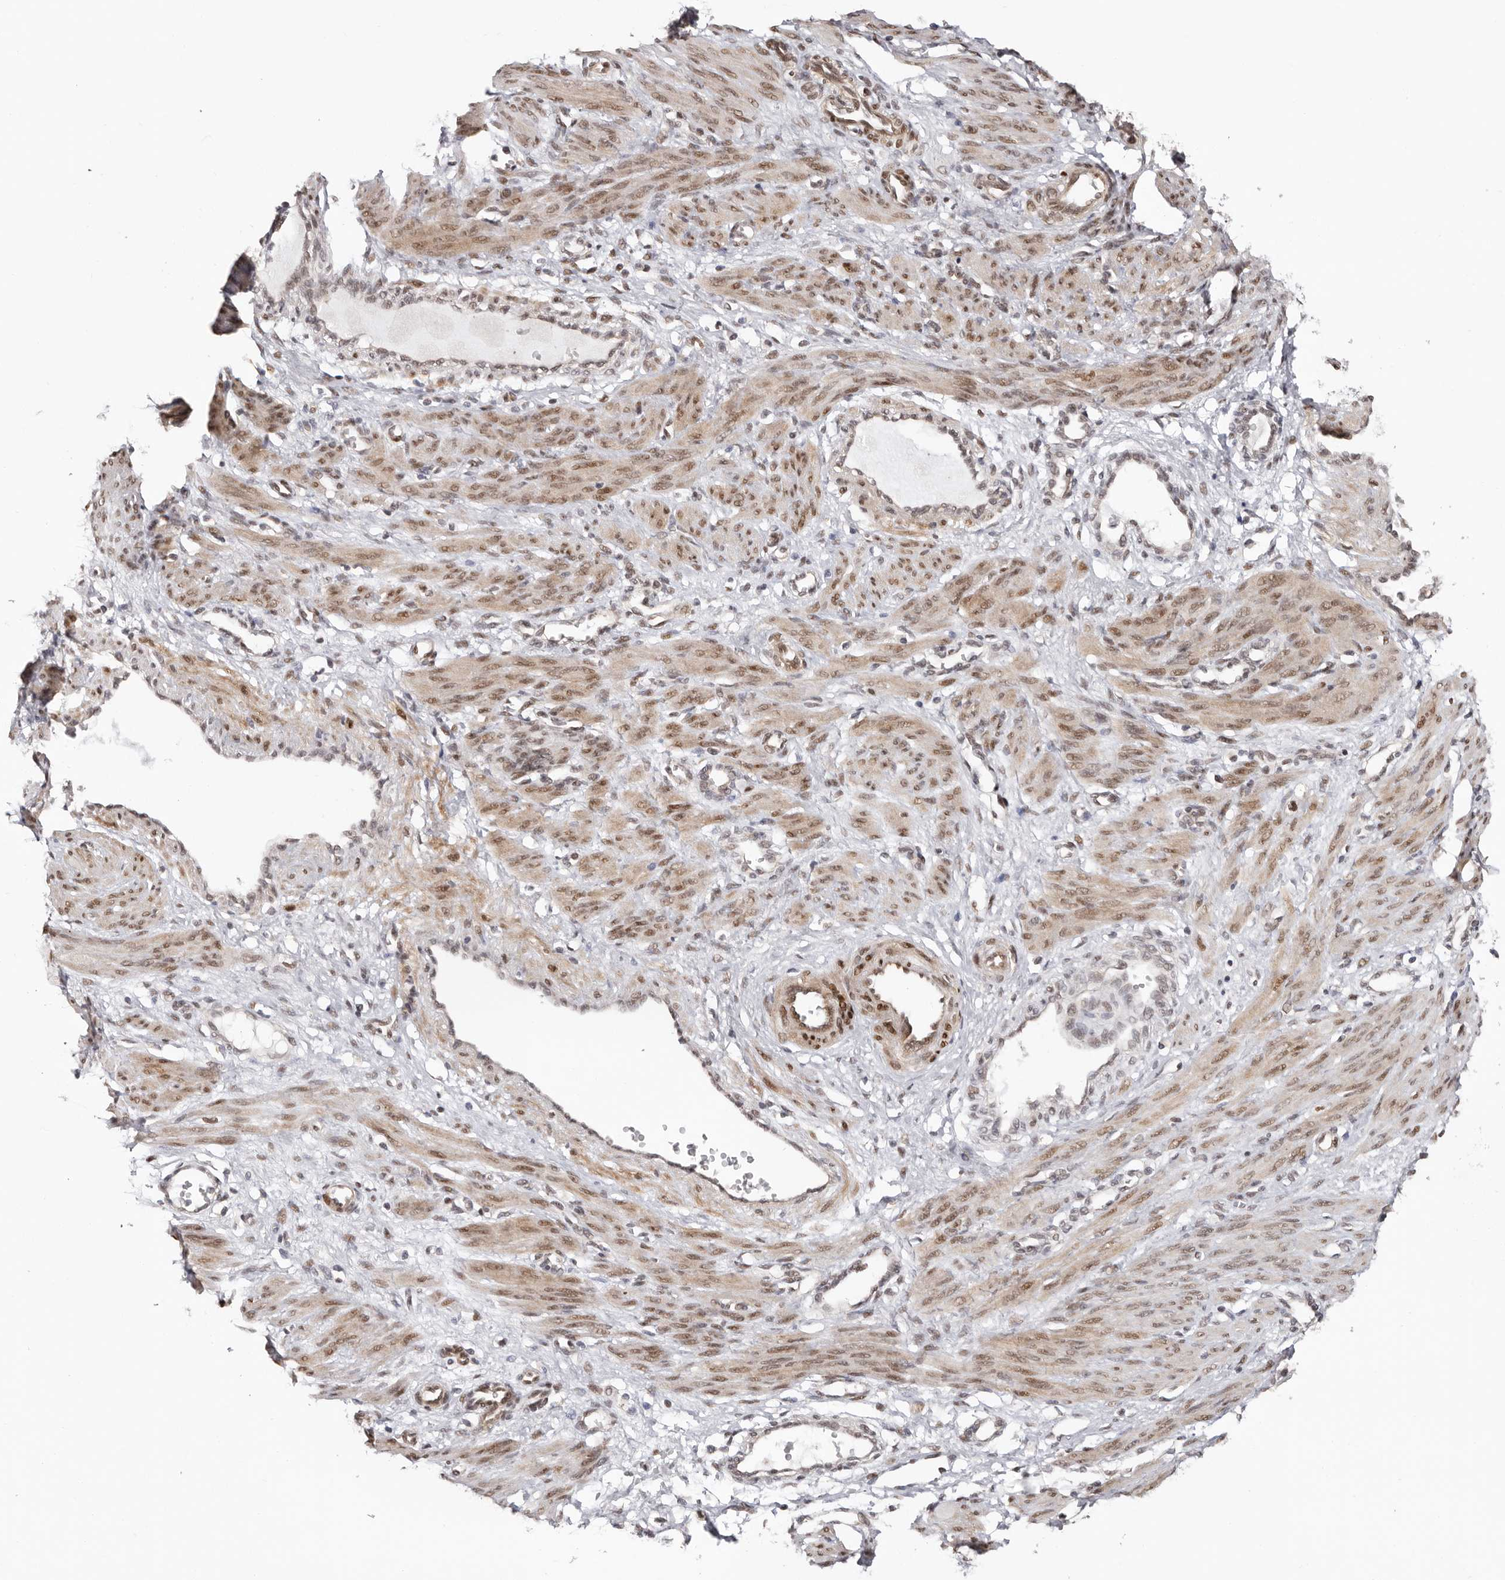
{"staining": {"intensity": "moderate", "quantity": ">75%", "location": "cytoplasmic/membranous,nuclear"}, "tissue": "smooth muscle", "cell_type": "Smooth muscle cells", "image_type": "normal", "snomed": [{"axis": "morphology", "description": "Normal tissue, NOS"}, {"axis": "topography", "description": "Endometrium"}], "caption": "Immunohistochemical staining of benign human smooth muscle displays medium levels of moderate cytoplasmic/membranous,nuclear expression in about >75% of smooth muscle cells.", "gene": "SMAD7", "patient": {"sex": "female", "age": 33}}